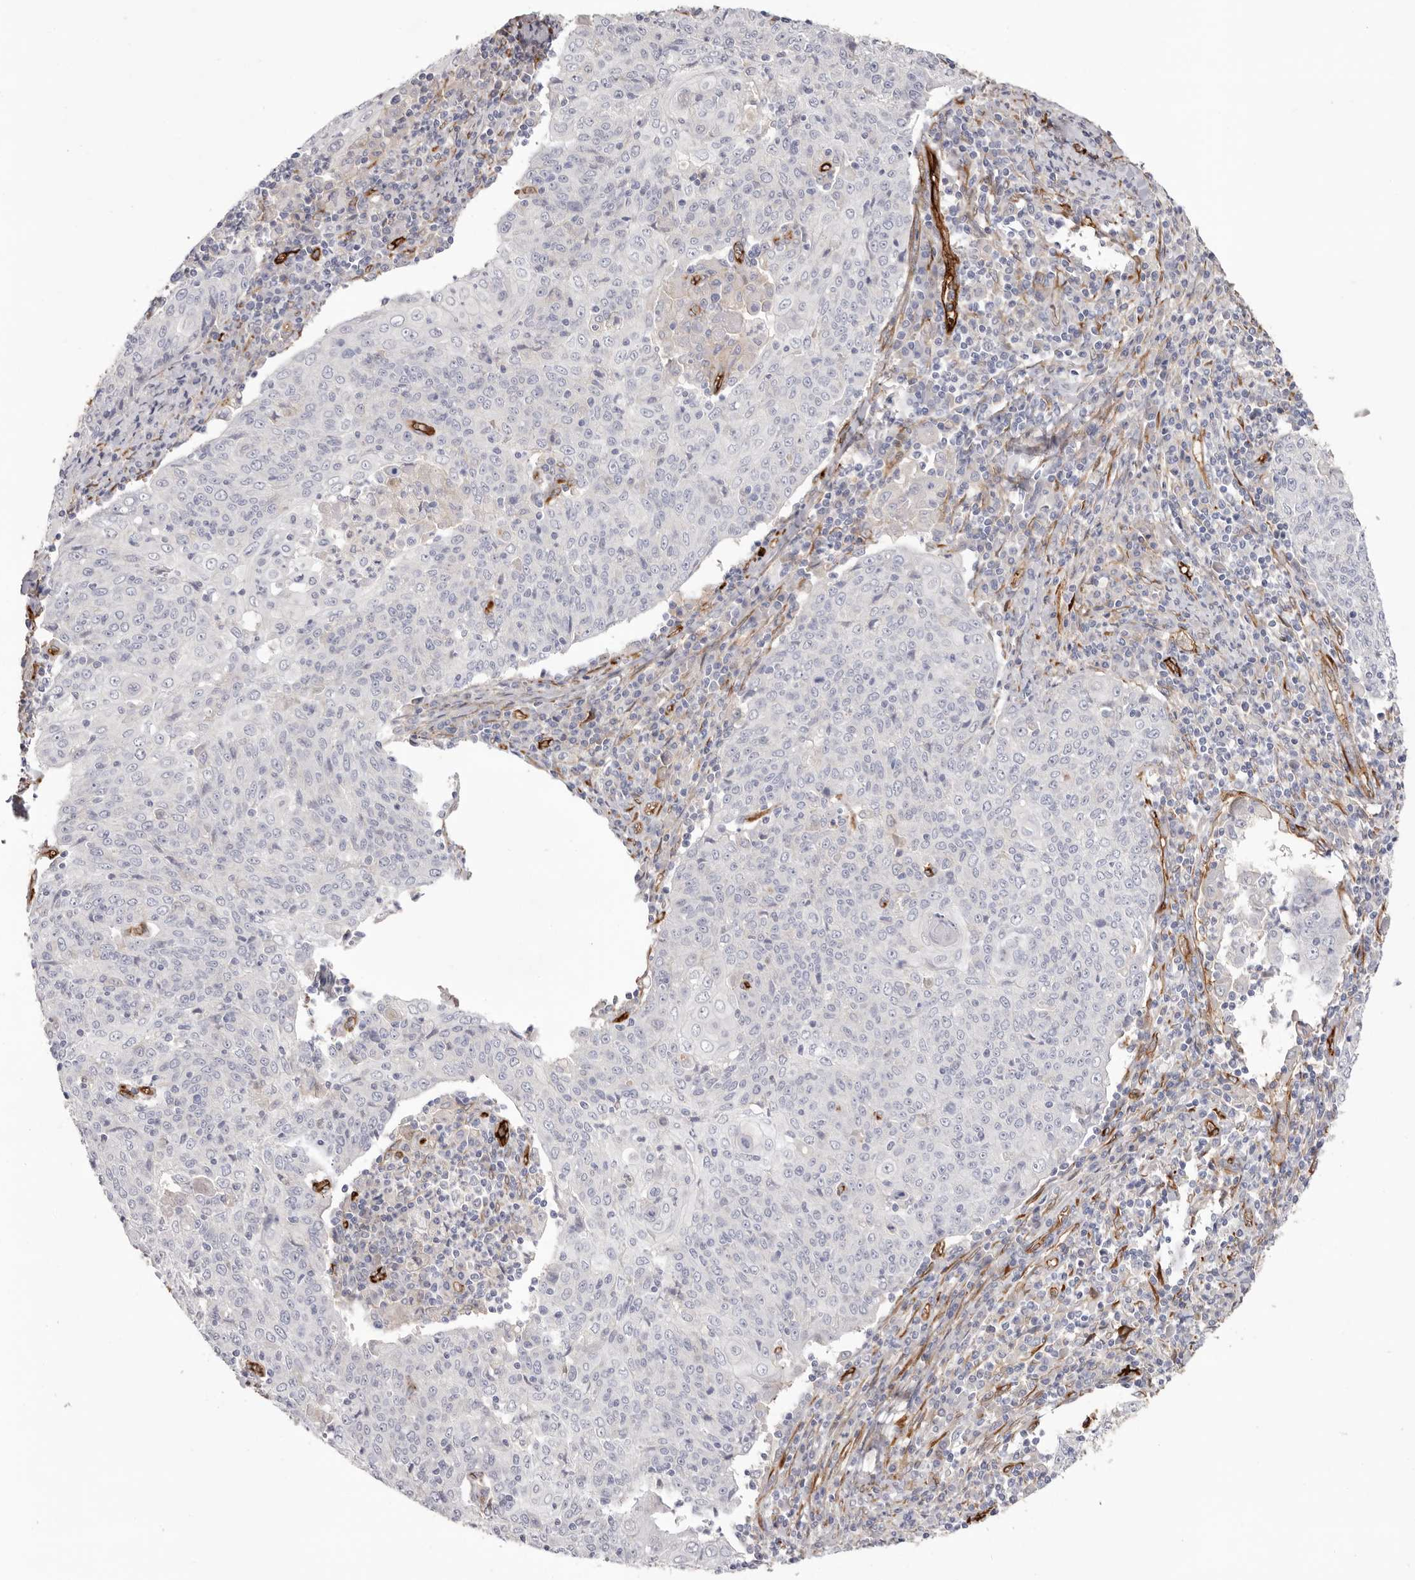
{"staining": {"intensity": "negative", "quantity": "none", "location": "none"}, "tissue": "cervical cancer", "cell_type": "Tumor cells", "image_type": "cancer", "snomed": [{"axis": "morphology", "description": "Squamous cell carcinoma, NOS"}, {"axis": "topography", "description": "Cervix"}], "caption": "A histopathology image of human cervical cancer (squamous cell carcinoma) is negative for staining in tumor cells. (DAB immunohistochemistry (IHC), high magnification).", "gene": "LRRC66", "patient": {"sex": "female", "age": 48}}